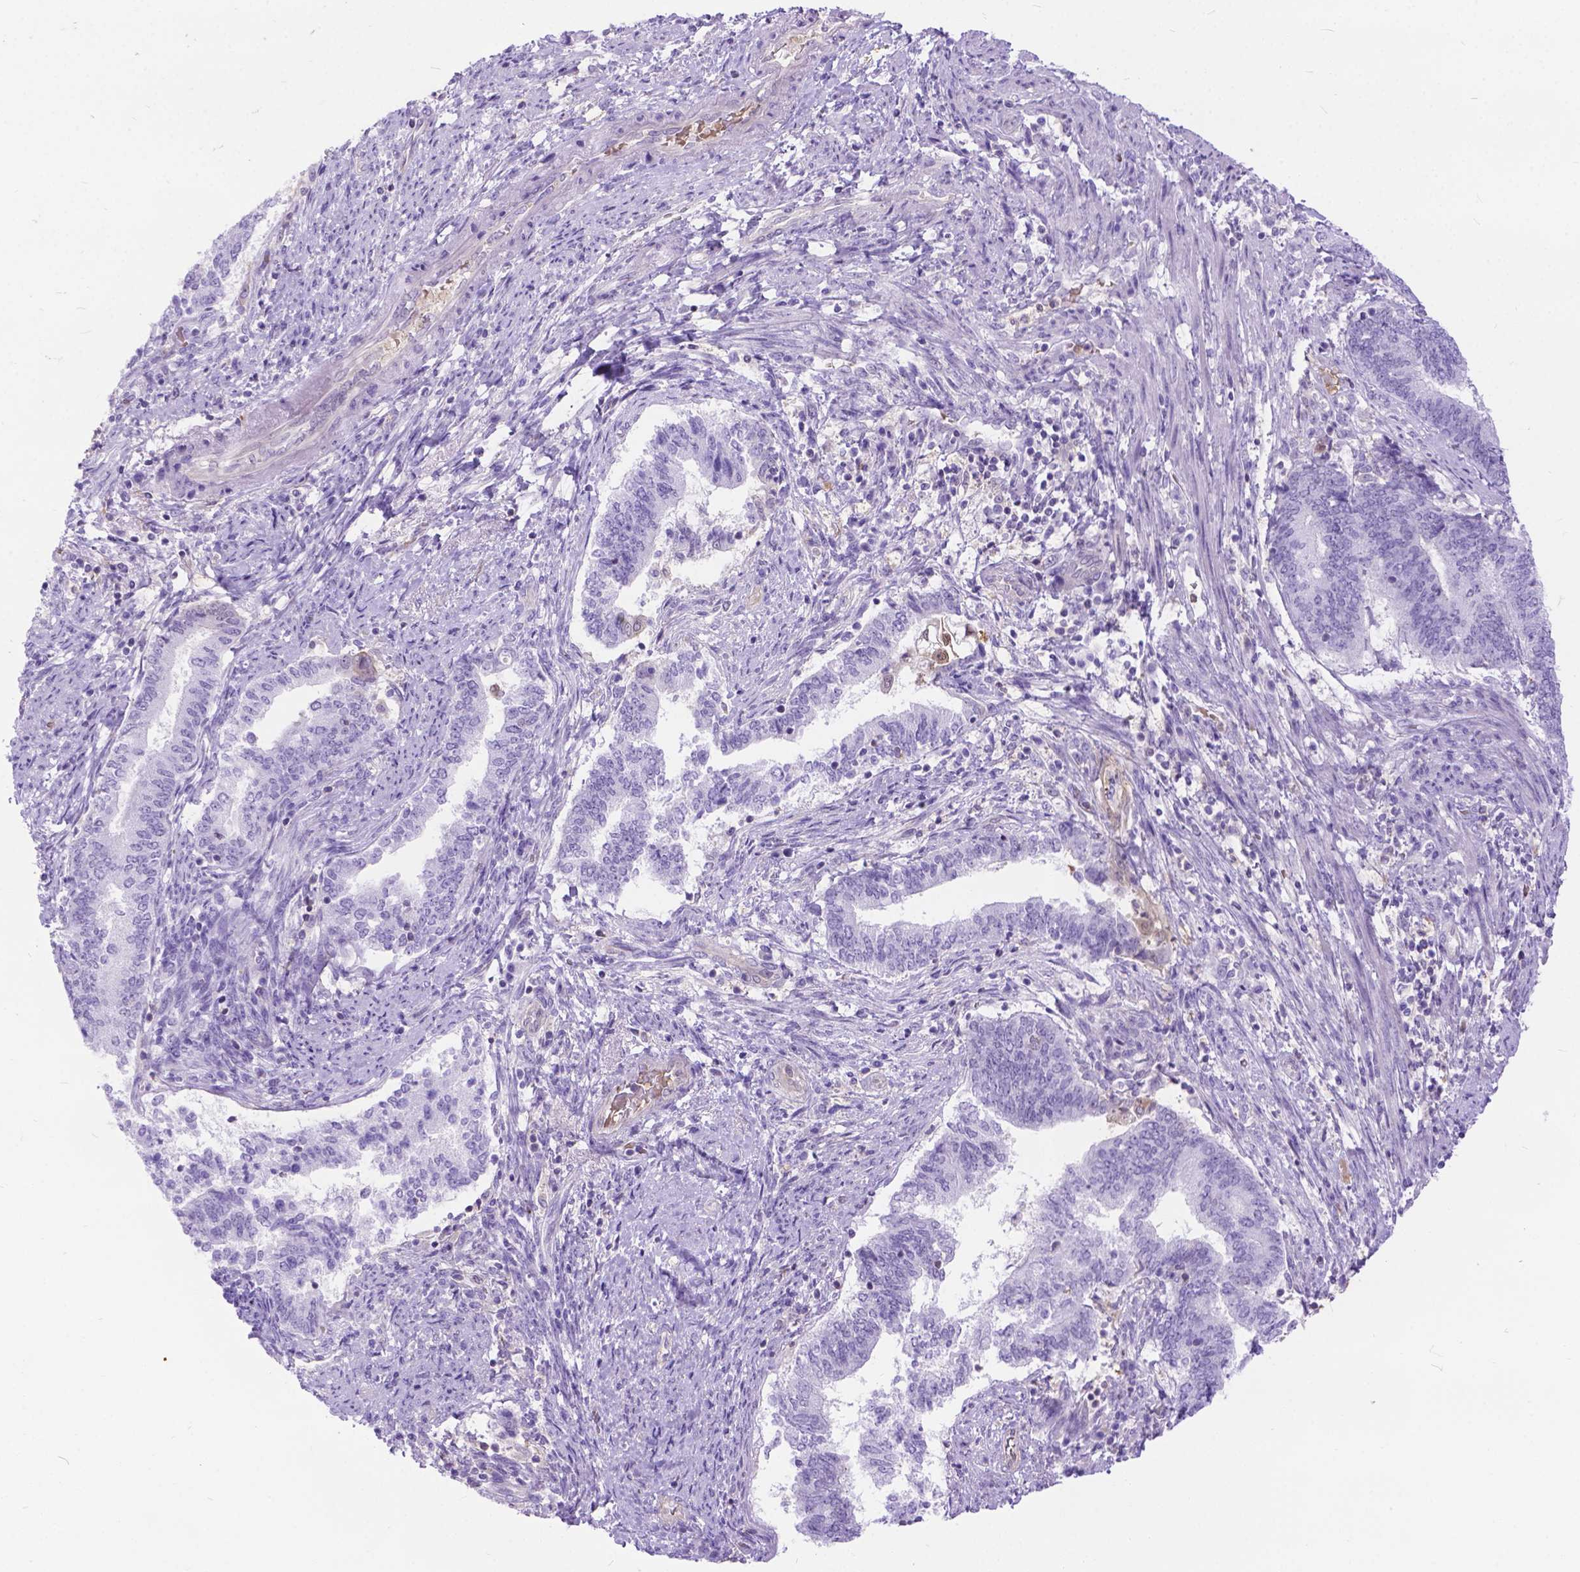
{"staining": {"intensity": "negative", "quantity": "none", "location": "none"}, "tissue": "endometrial cancer", "cell_type": "Tumor cells", "image_type": "cancer", "snomed": [{"axis": "morphology", "description": "Adenocarcinoma, NOS"}, {"axis": "topography", "description": "Endometrium"}], "caption": "Immunohistochemistry (IHC) of endometrial adenocarcinoma displays no expression in tumor cells.", "gene": "TMEM169", "patient": {"sex": "female", "age": 65}}